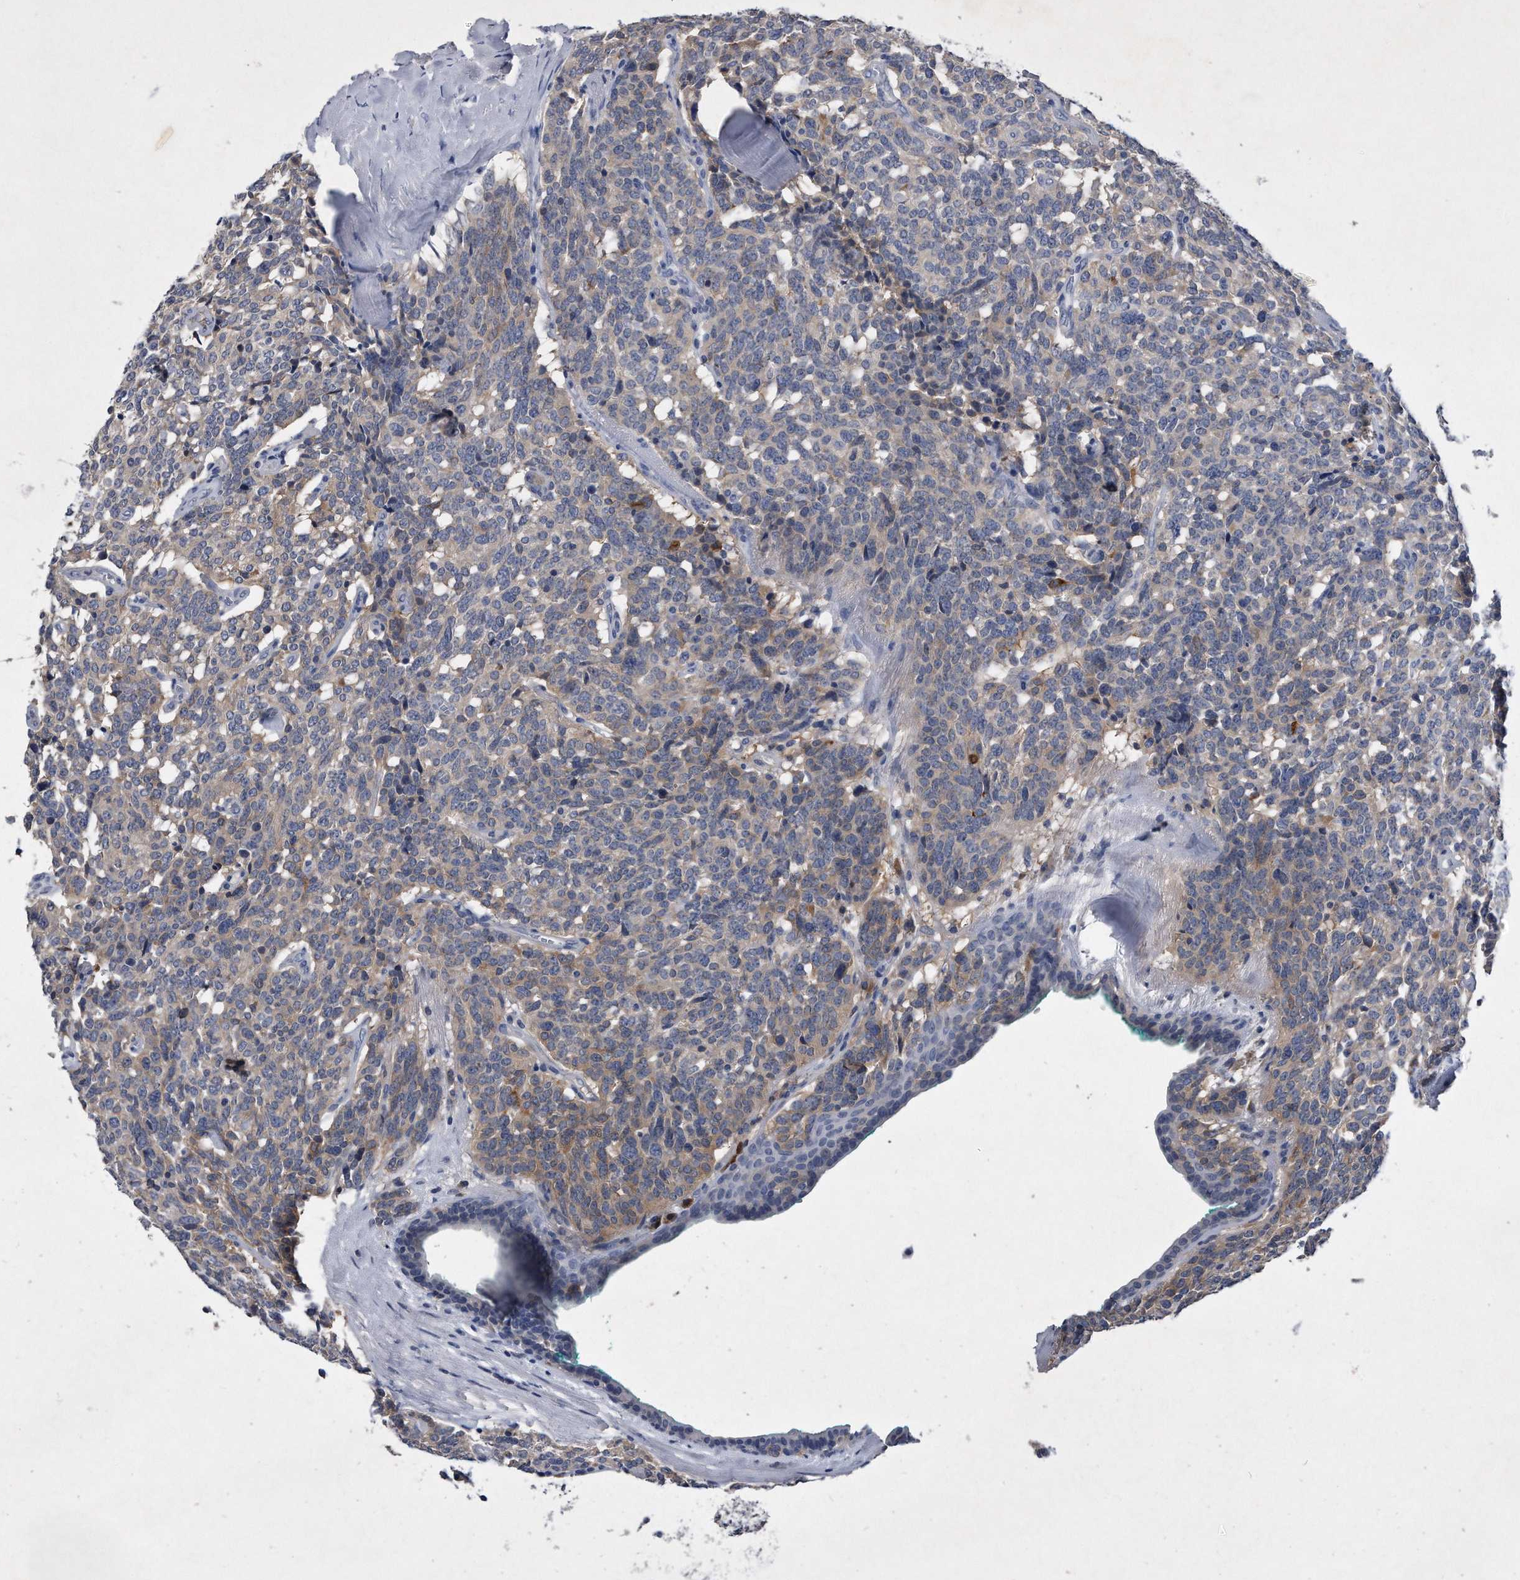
{"staining": {"intensity": "weak", "quantity": "<25%", "location": "cytoplasmic/membranous"}, "tissue": "carcinoid", "cell_type": "Tumor cells", "image_type": "cancer", "snomed": [{"axis": "morphology", "description": "Carcinoid, malignant, NOS"}, {"axis": "topography", "description": "Lung"}], "caption": "Histopathology image shows no protein staining in tumor cells of carcinoid tissue.", "gene": "ASNS", "patient": {"sex": "female", "age": 46}}